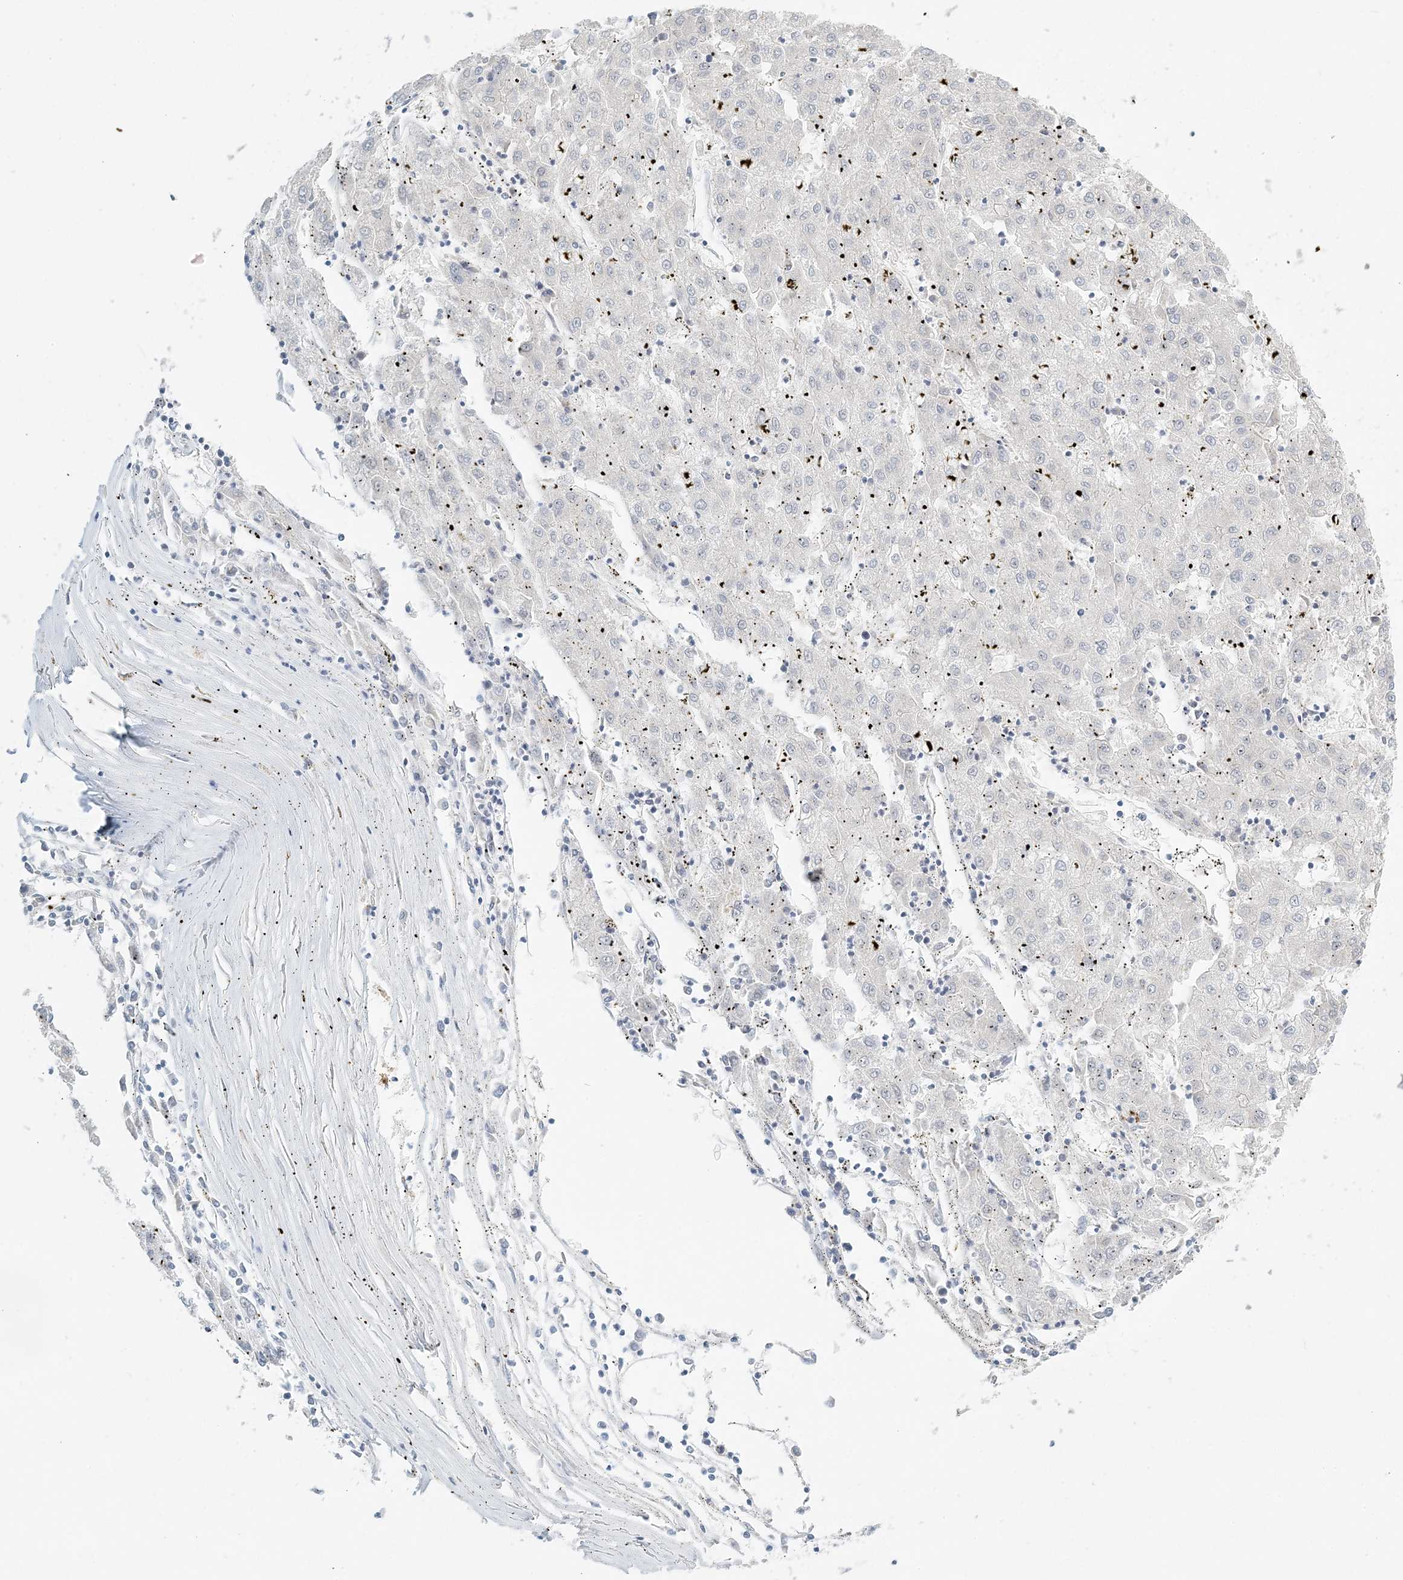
{"staining": {"intensity": "negative", "quantity": "none", "location": "none"}, "tissue": "liver cancer", "cell_type": "Tumor cells", "image_type": "cancer", "snomed": [{"axis": "morphology", "description": "Carcinoma, Hepatocellular, NOS"}, {"axis": "topography", "description": "Liver"}], "caption": "Immunohistochemistry of human liver cancer reveals no positivity in tumor cells.", "gene": "NAA11", "patient": {"sex": "male", "age": 72}}